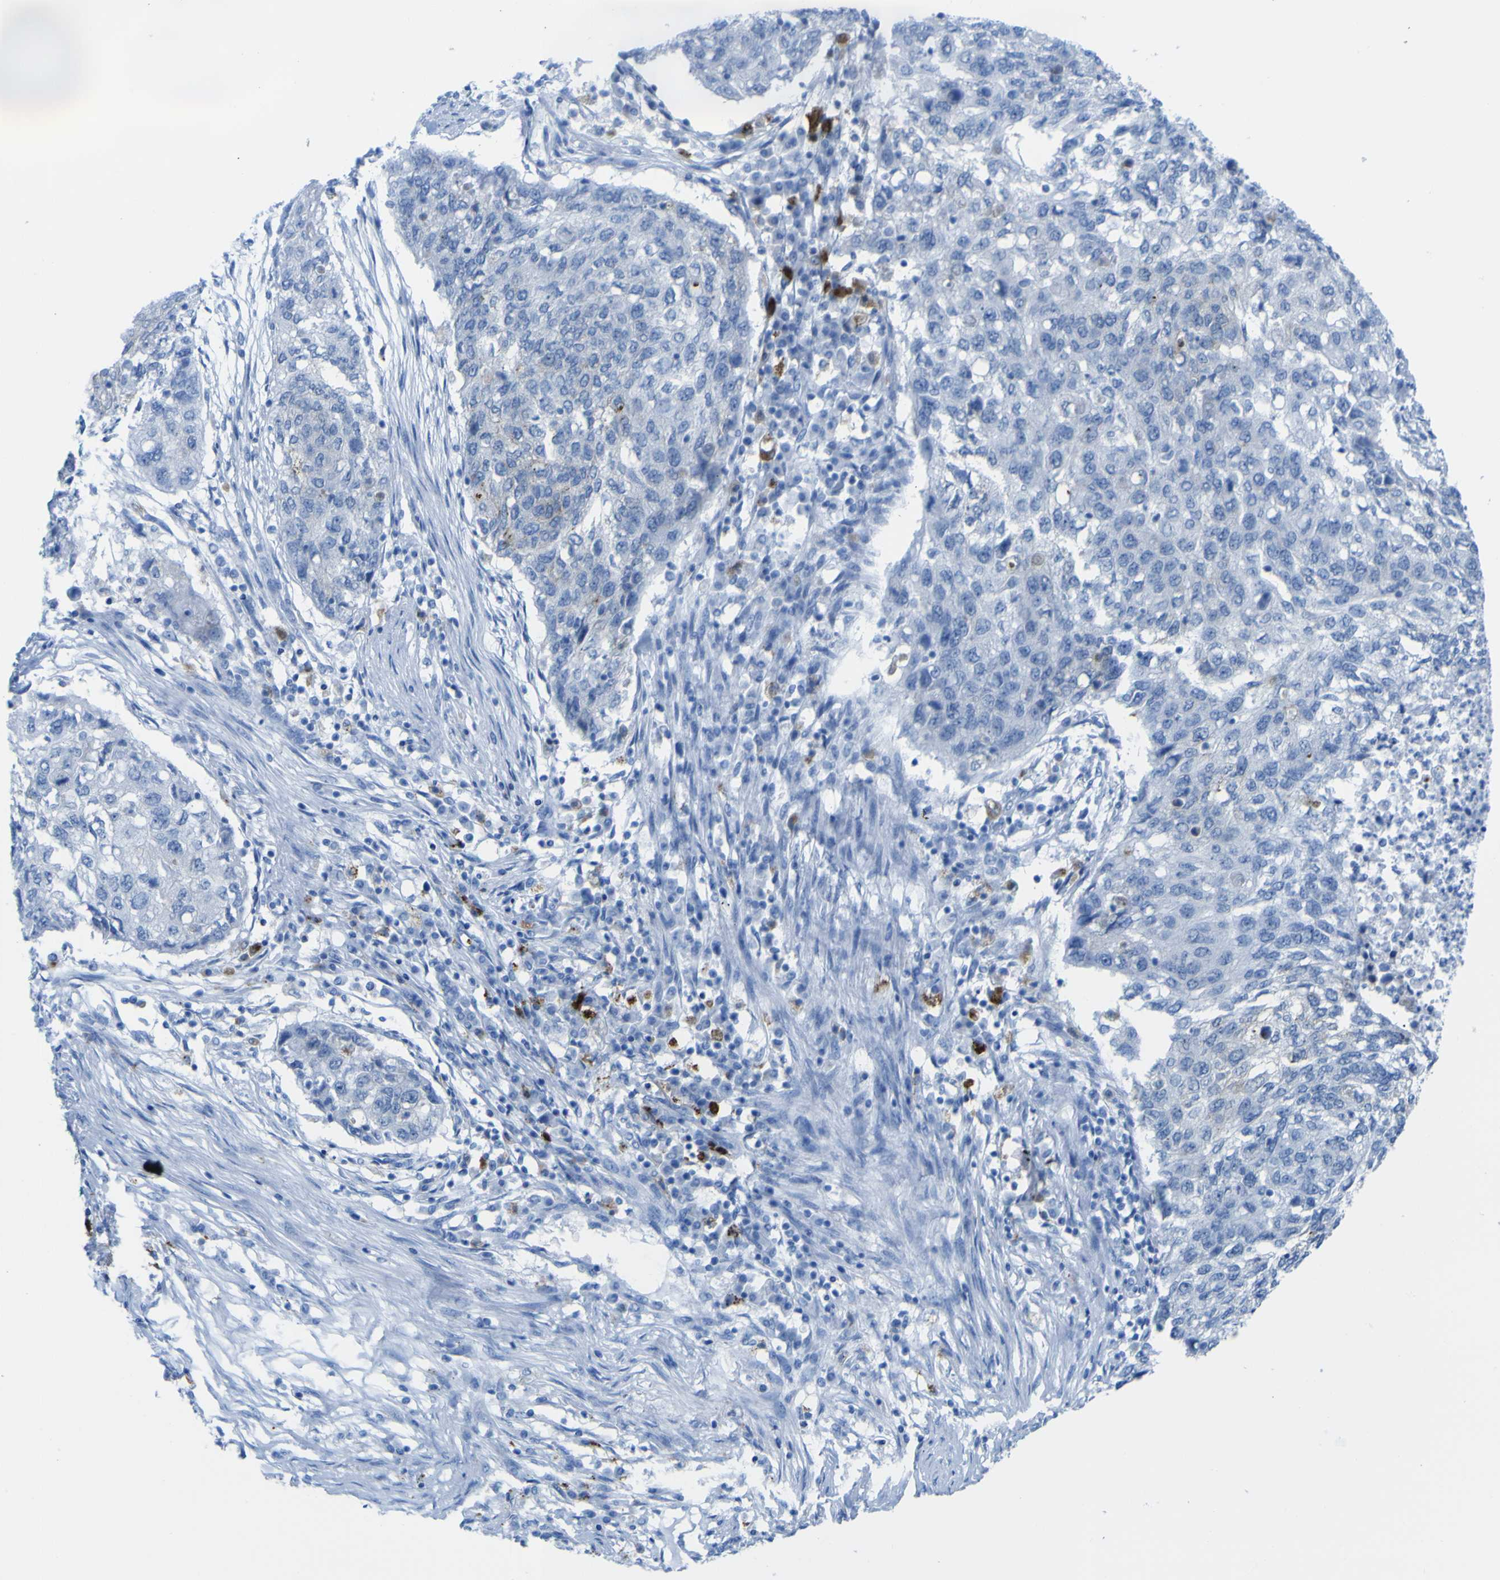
{"staining": {"intensity": "negative", "quantity": "none", "location": "none"}, "tissue": "lung cancer", "cell_type": "Tumor cells", "image_type": "cancer", "snomed": [{"axis": "morphology", "description": "Squamous cell carcinoma, NOS"}, {"axis": "topography", "description": "Lung"}], "caption": "Immunohistochemical staining of human lung cancer demonstrates no significant staining in tumor cells. Nuclei are stained in blue.", "gene": "PLD3", "patient": {"sex": "female", "age": 63}}